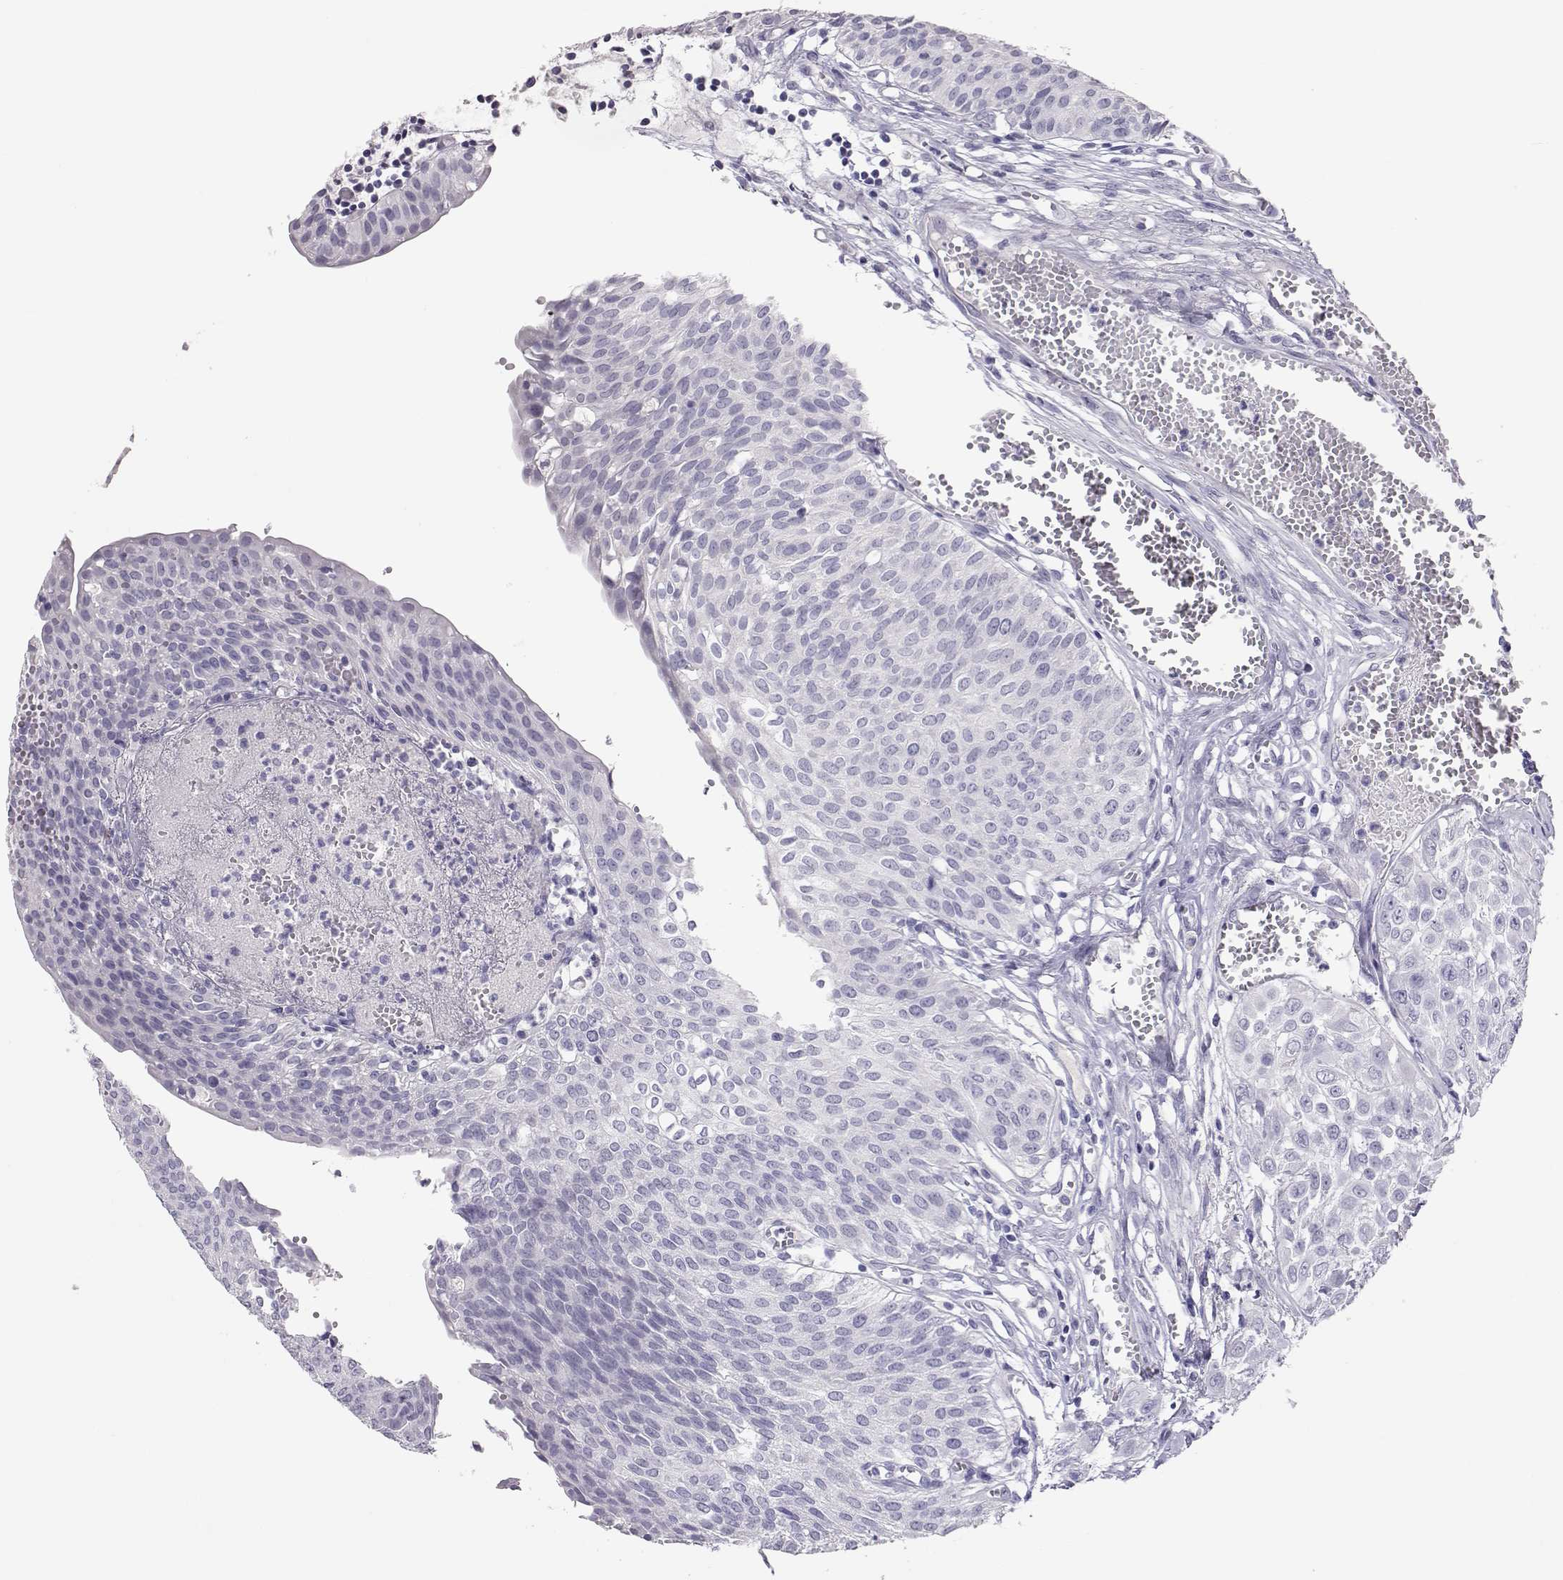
{"staining": {"intensity": "negative", "quantity": "none", "location": "none"}, "tissue": "urothelial cancer", "cell_type": "Tumor cells", "image_type": "cancer", "snomed": [{"axis": "morphology", "description": "Urothelial carcinoma, High grade"}, {"axis": "topography", "description": "Urinary bladder"}], "caption": "Immunohistochemical staining of human high-grade urothelial carcinoma displays no significant positivity in tumor cells.", "gene": "PMCH", "patient": {"sex": "male", "age": 57}}